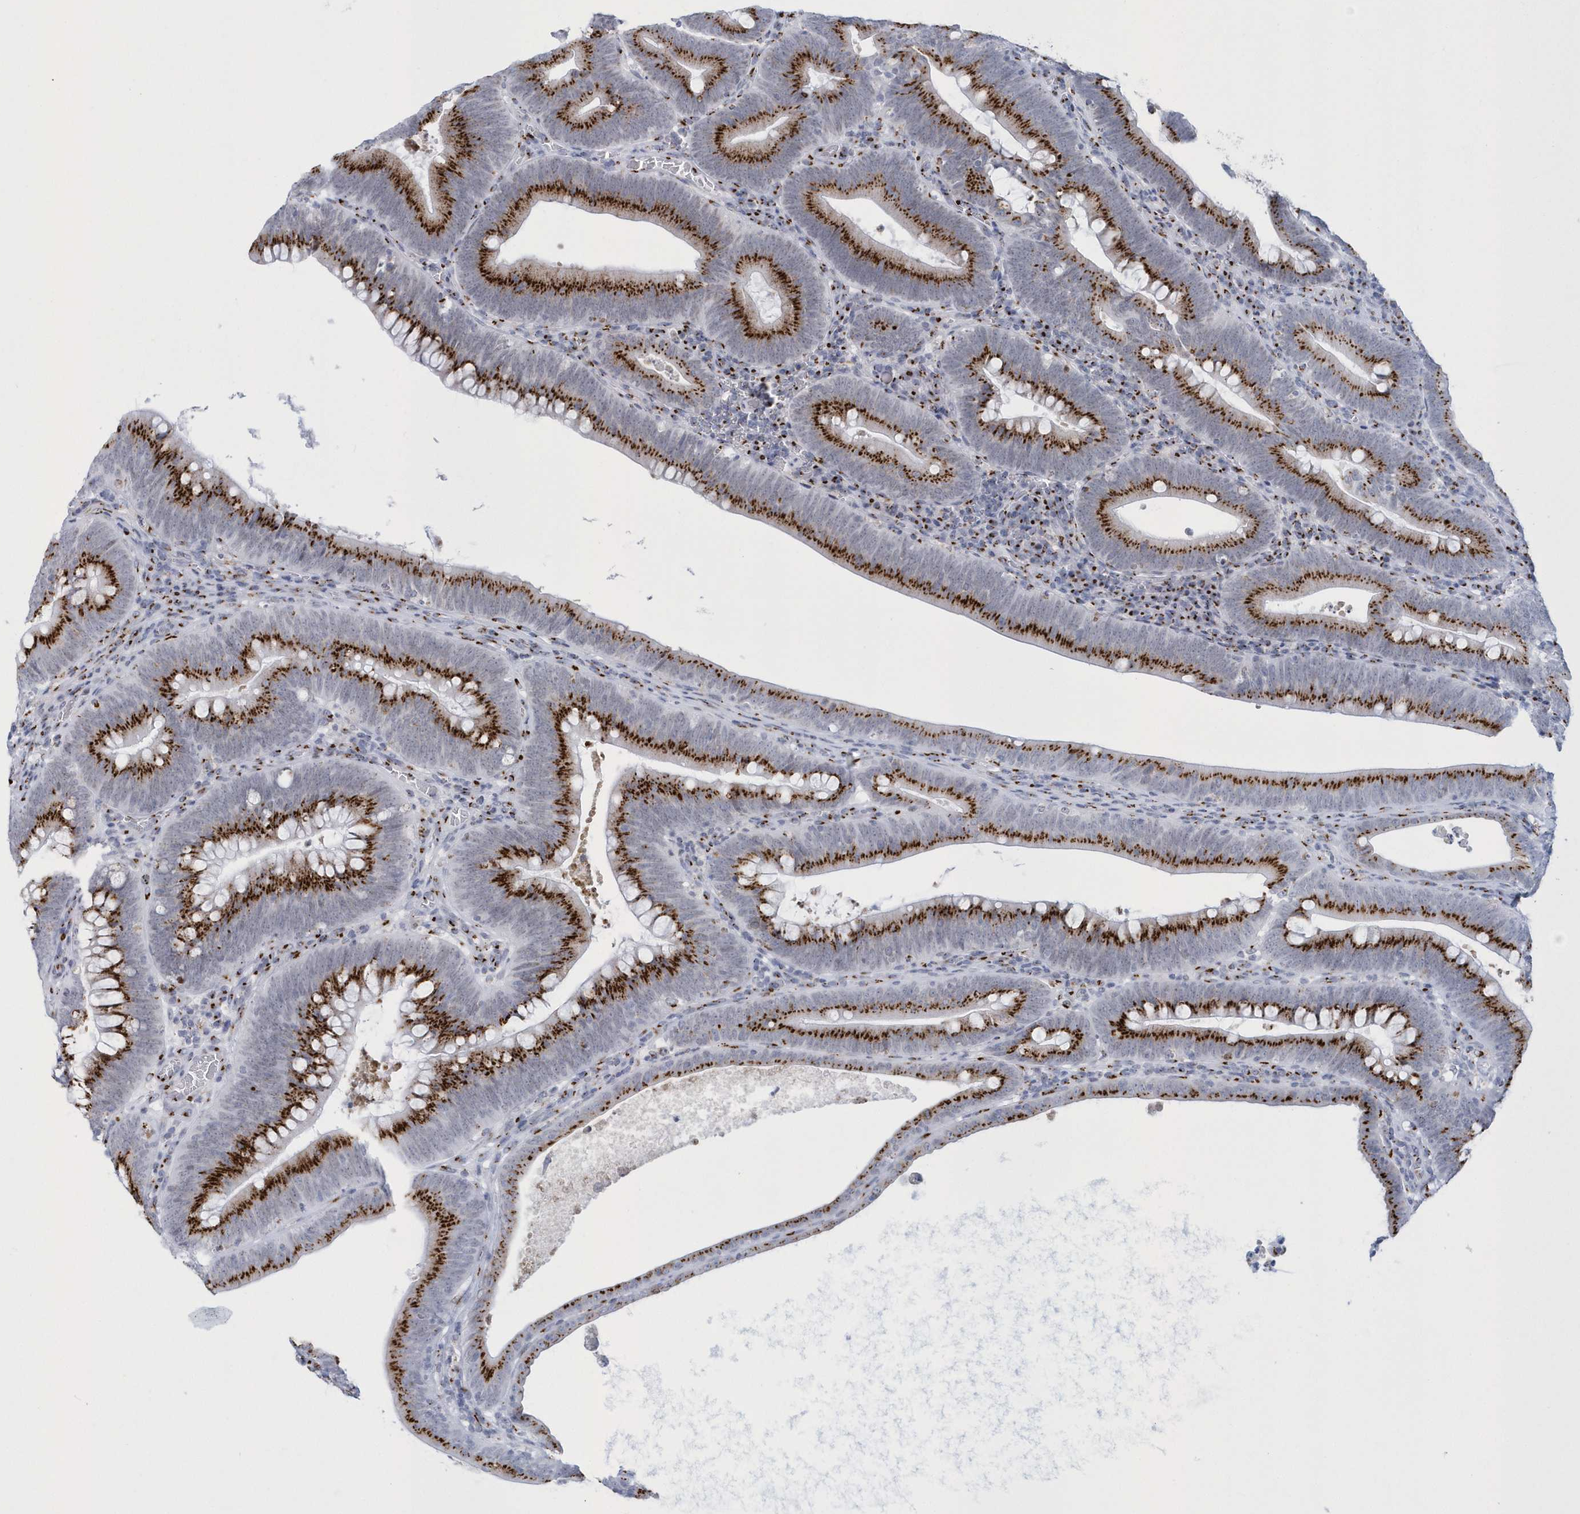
{"staining": {"intensity": "strong", "quantity": ">75%", "location": "cytoplasmic/membranous"}, "tissue": "colorectal cancer", "cell_type": "Tumor cells", "image_type": "cancer", "snomed": [{"axis": "morphology", "description": "Normal tissue, NOS"}, {"axis": "topography", "description": "Colon"}], "caption": "IHC photomicrograph of human colorectal cancer stained for a protein (brown), which exhibits high levels of strong cytoplasmic/membranous expression in about >75% of tumor cells.", "gene": "SLX9", "patient": {"sex": "female", "age": 82}}